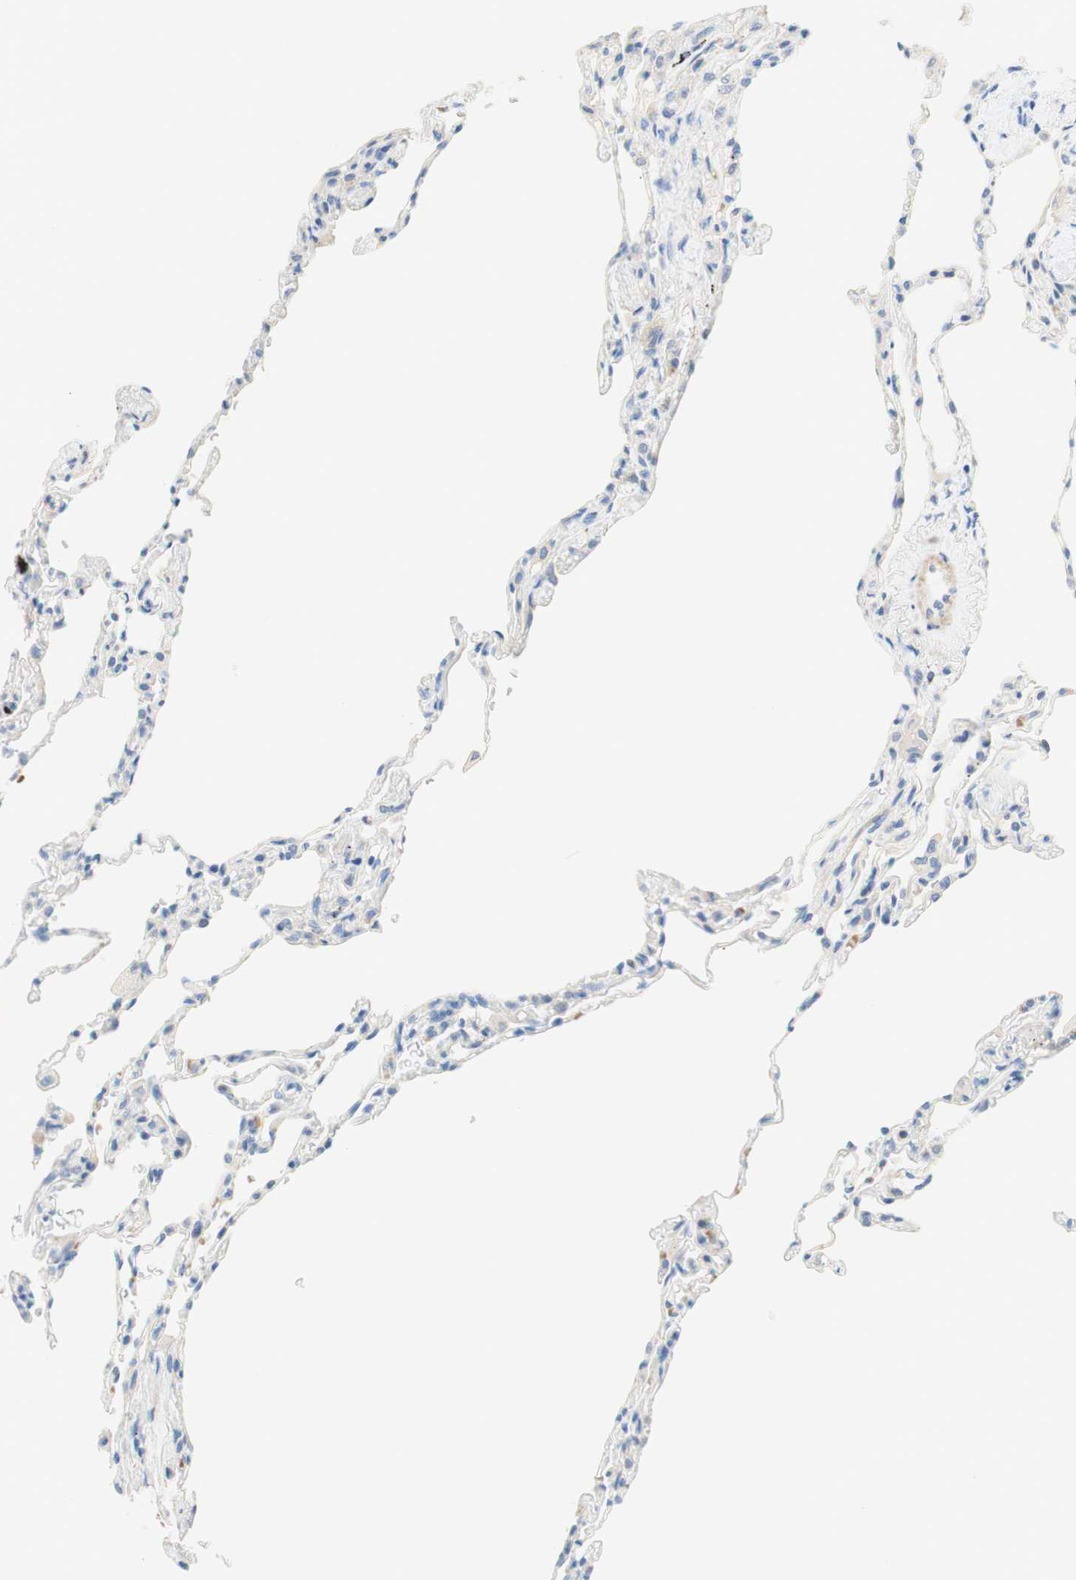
{"staining": {"intensity": "weak", "quantity": "<25%", "location": "cytoplasmic/membranous"}, "tissue": "lung", "cell_type": "Alveolar cells", "image_type": "normal", "snomed": [{"axis": "morphology", "description": "Normal tissue, NOS"}, {"axis": "topography", "description": "Lung"}], "caption": "Immunohistochemistry image of normal lung: lung stained with DAB (3,3'-diaminobenzidine) displays no significant protein positivity in alveolar cells.", "gene": "ENTREP2", "patient": {"sex": "male", "age": 59}}